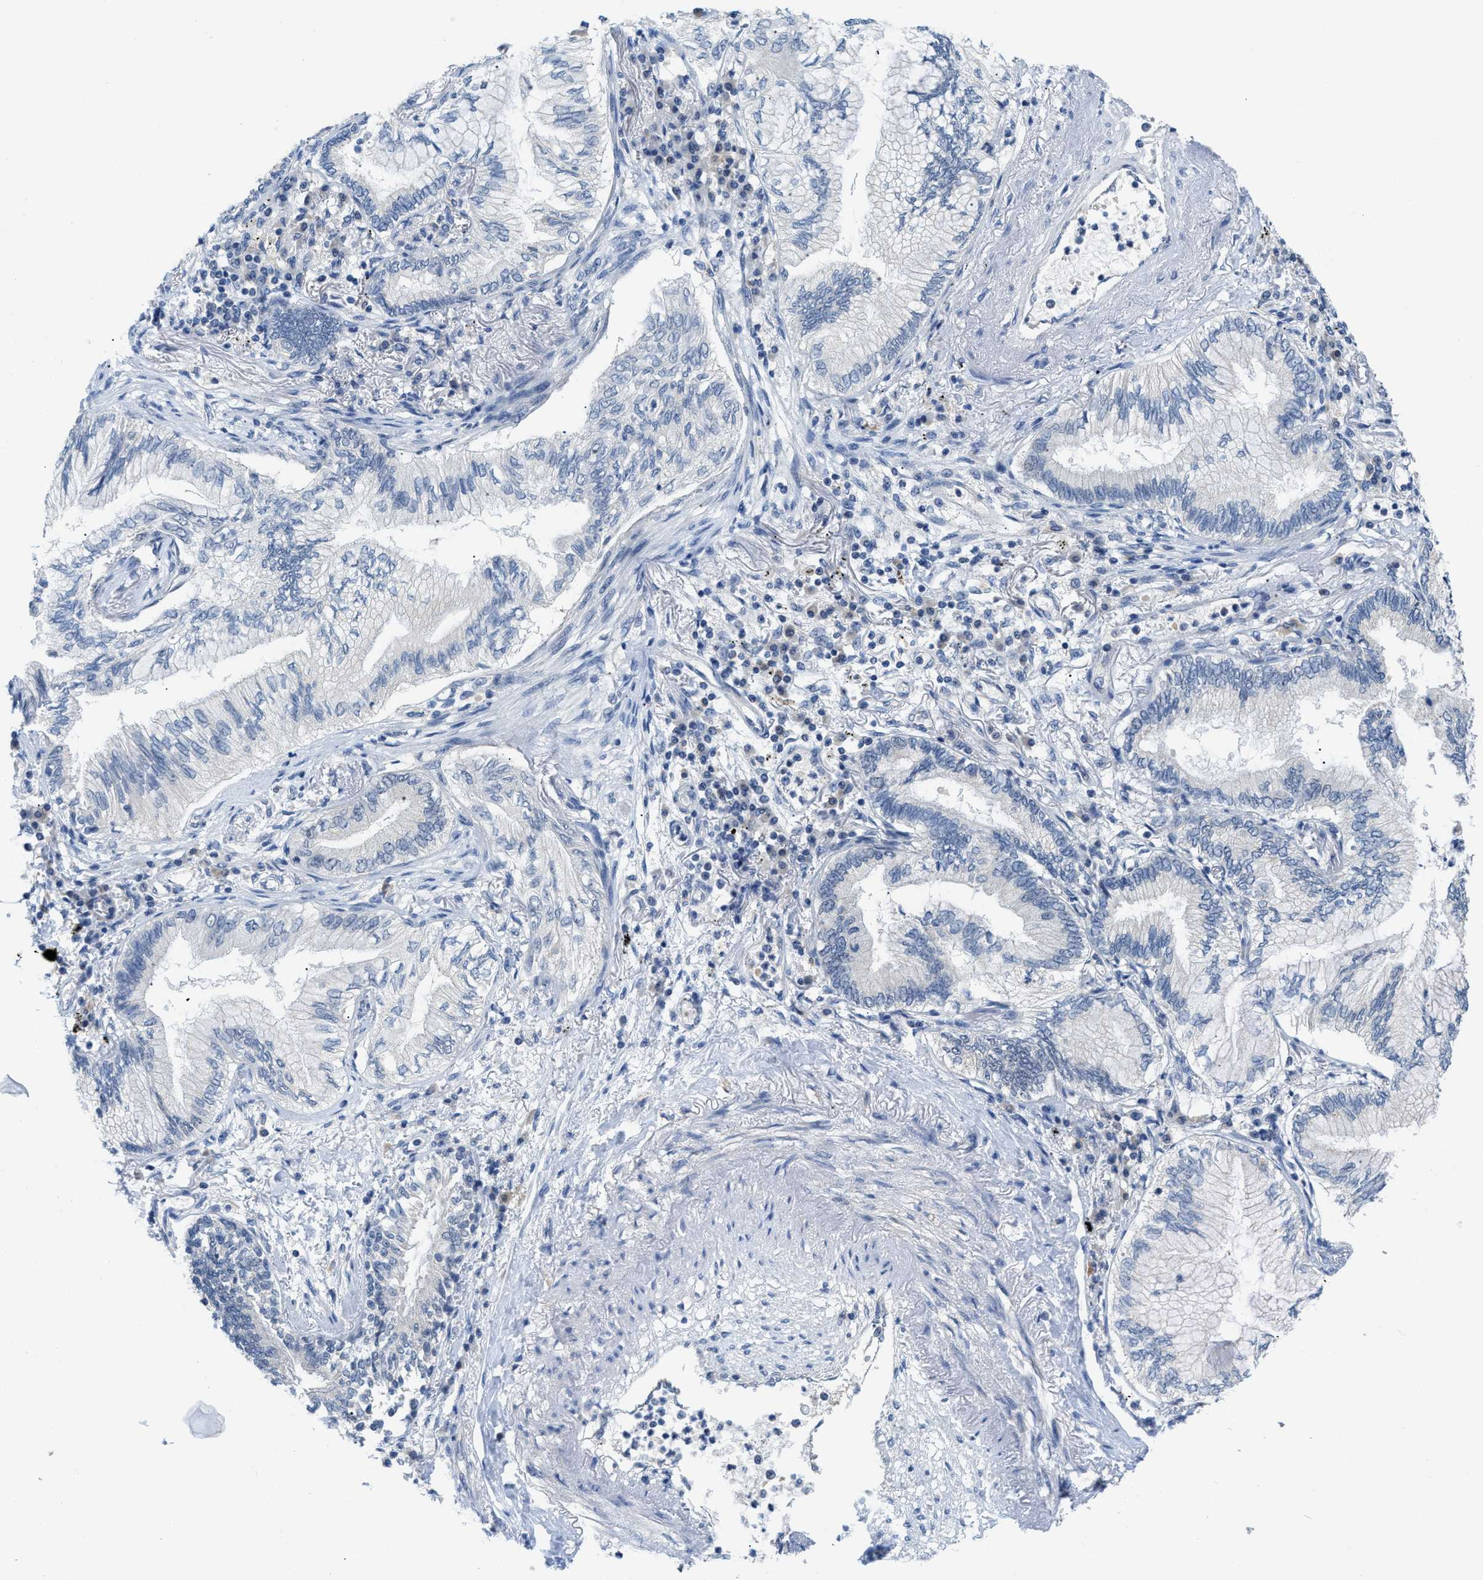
{"staining": {"intensity": "negative", "quantity": "none", "location": "none"}, "tissue": "lung cancer", "cell_type": "Tumor cells", "image_type": "cancer", "snomed": [{"axis": "morphology", "description": "Normal tissue, NOS"}, {"axis": "morphology", "description": "Adenocarcinoma, NOS"}, {"axis": "topography", "description": "Bronchus"}, {"axis": "topography", "description": "Lung"}], "caption": "This is a photomicrograph of IHC staining of lung cancer (adenocarcinoma), which shows no expression in tumor cells.", "gene": "PSAT1", "patient": {"sex": "female", "age": 70}}